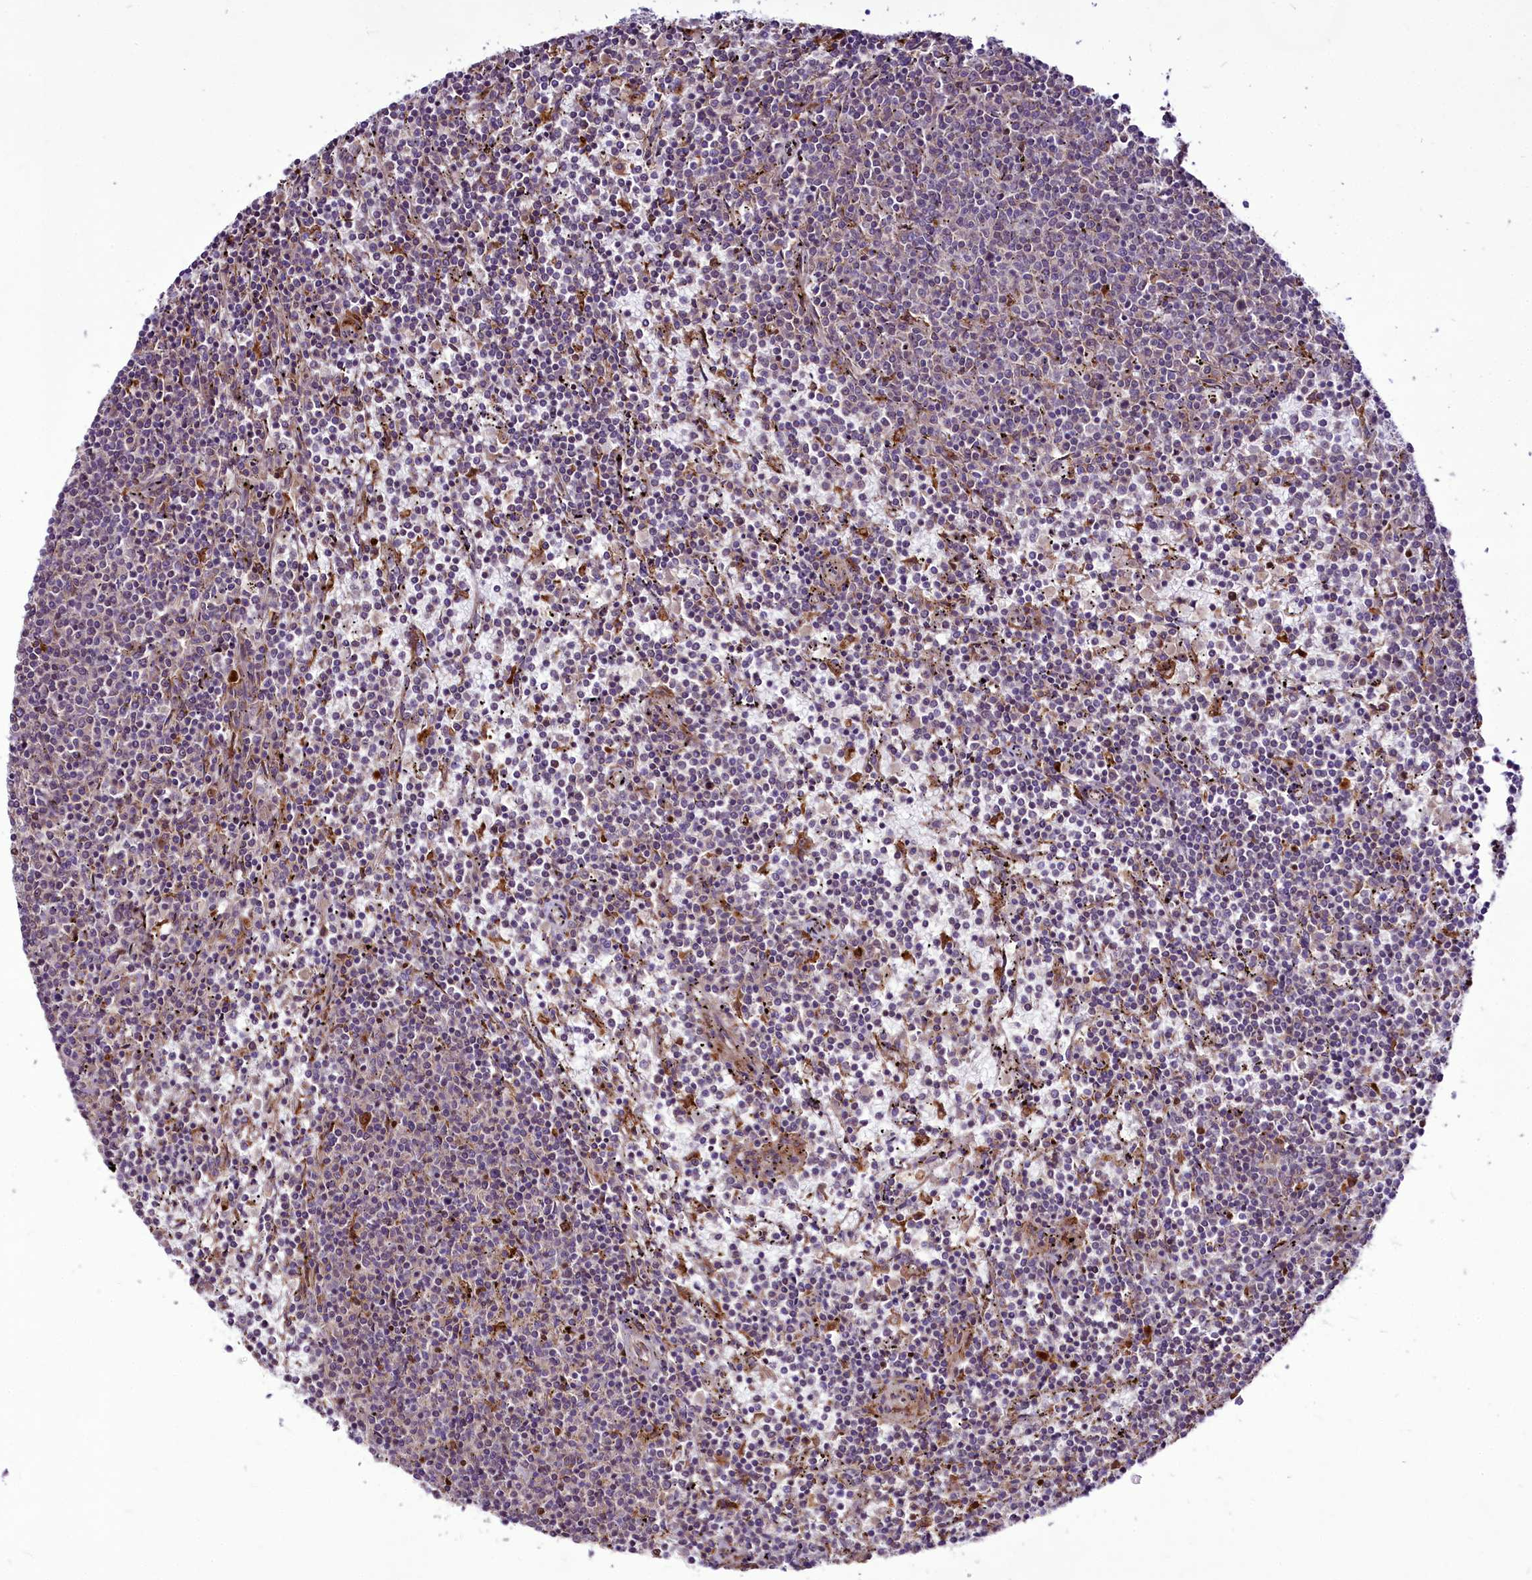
{"staining": {"intensity": "weak", "quantity": "<25%", "location": "cytoplasmic/membranous"}, "tissue": "lymphoma", "cell_type": "Tumor cells", "image_type": "cancer", "snomed": [{"axis": "morphology", "description": "Malignant lymphoma, non-Hodgkin's type, Low grade"}, {"axis": "topography", "description": "Spleen"}], "caption": "Low-grade malignant lymphoma, non-Hodgkin's type stained for a protein using immunohistochemistry (IHC) demonstrates no expression tumor cells.", "gene": "RSBN1", "patient": {"sex": "female", "age": 50}}